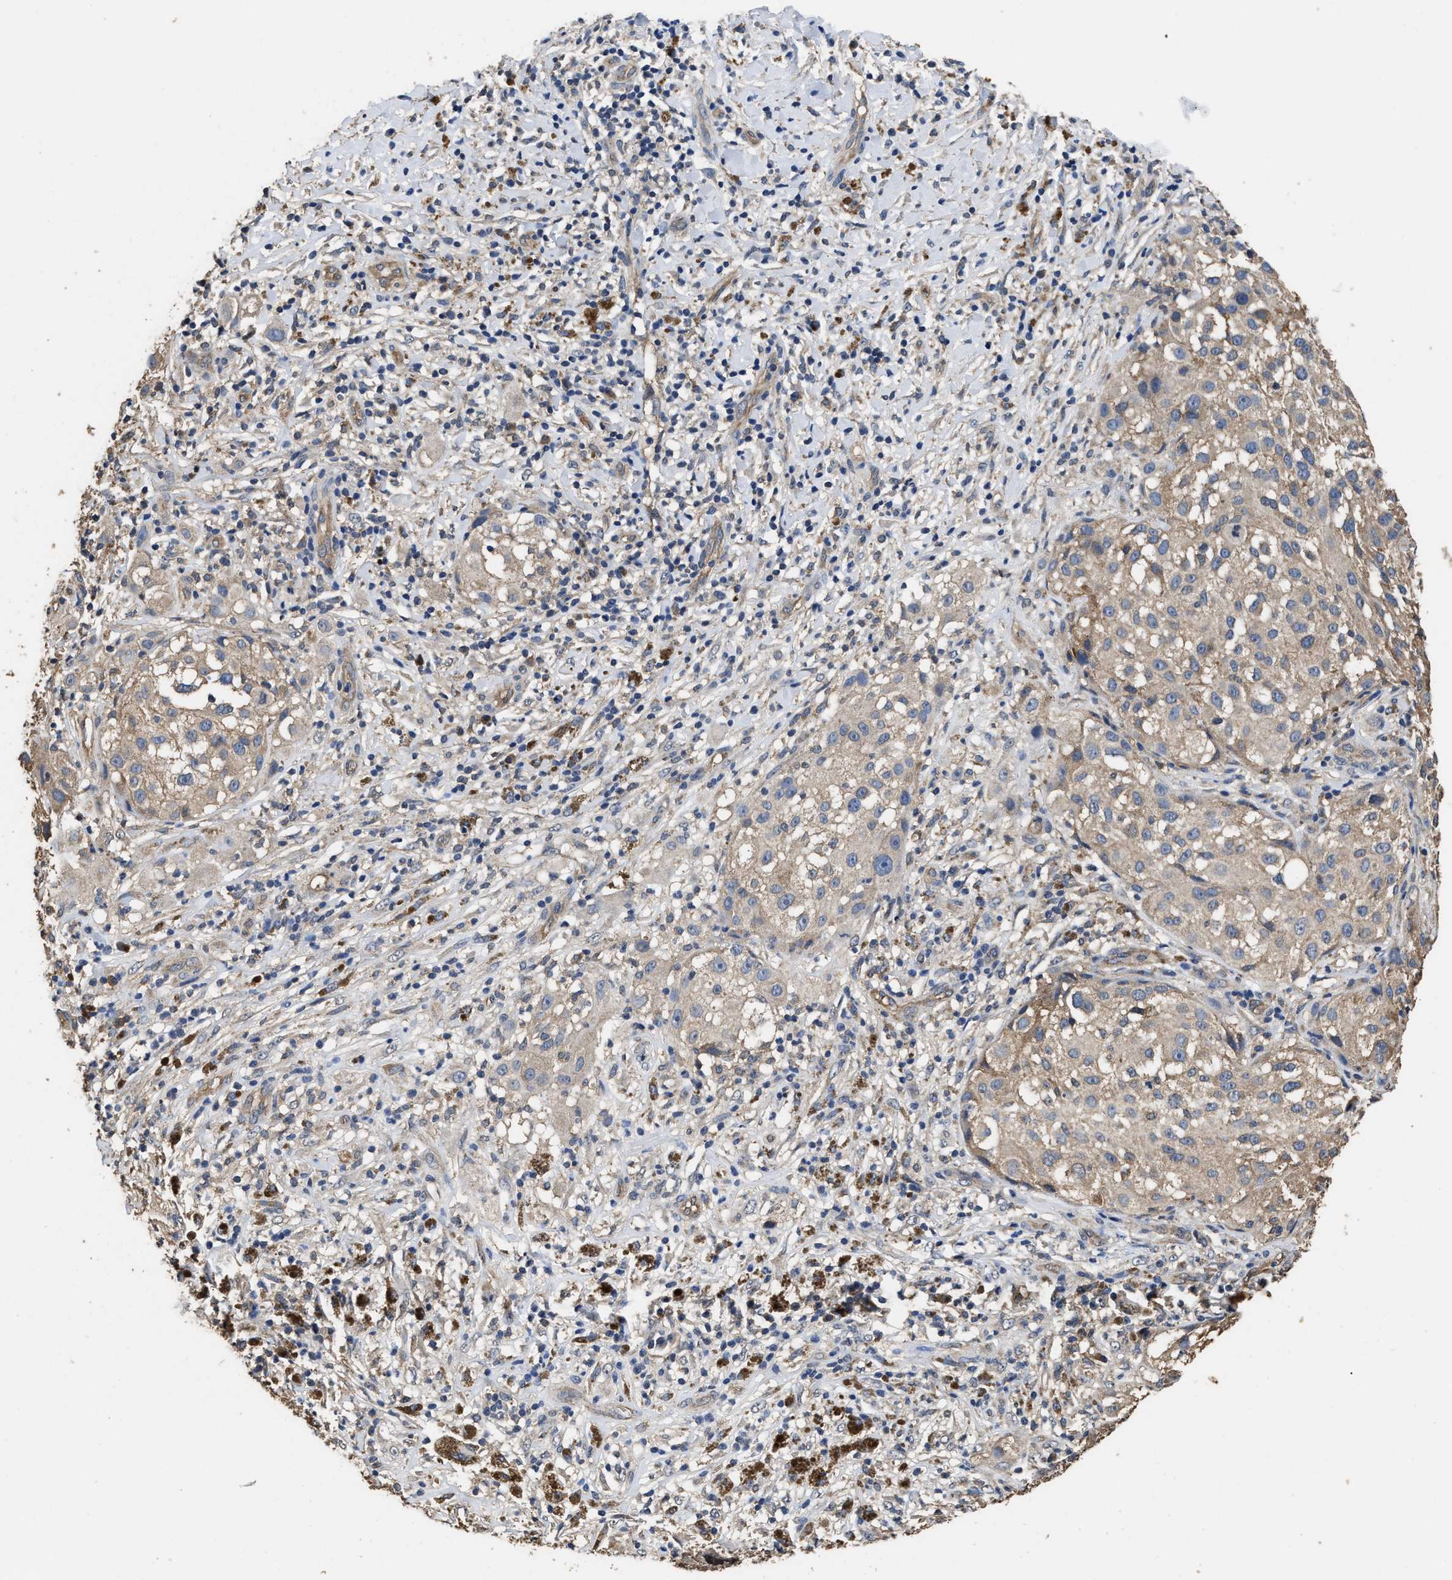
{"staining": {"intensity": "negative", "quantity": "none", "location": "none"}, "tissue": "melanoma", "cell_type": "Tumor cells", "image_type": "cancer", "snomed": [{"axis": "morphology", "description": "Necrosis, NOS"}, {"axis": "morphology", "description": "Malignant melanoma, NOS"}, {"axis": "topography", "description": "Skin"}], "caption": "DAB (3,3'-diaminobenzidine) immunohistochemical staining of human melanoma exhibits no significant positivity in tumor cells. The staining is performed using DAB brown chromogen with nuclei counter-stained in using hematoxylin.", "gene": "YWHAE", "patient": {"sex": "female", "age": 87}}